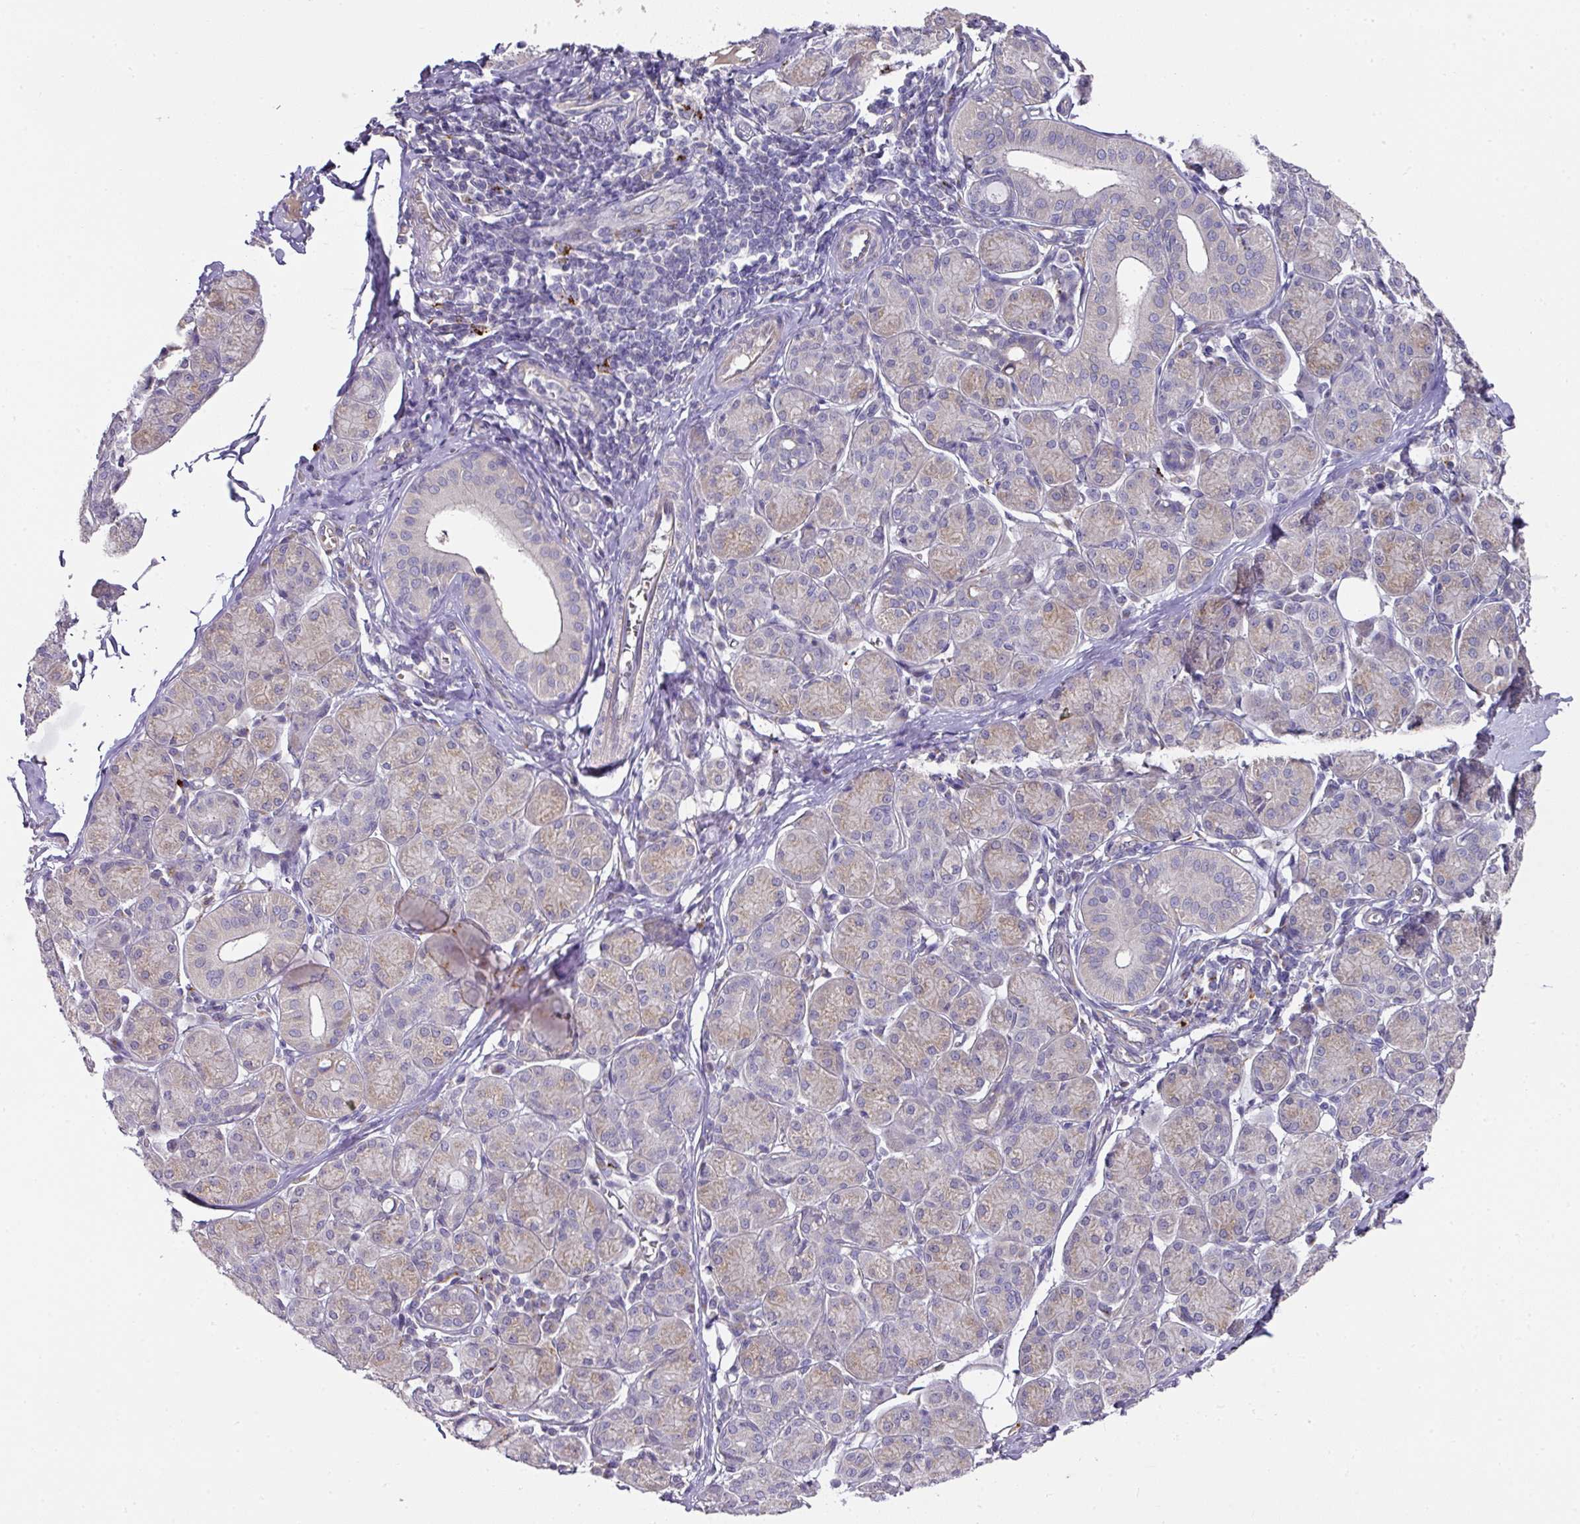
{"staining": {"intensity": "weak", "quantity": "<25%", "location": "cytoplasmic/membranous"}, "tissue": "salivary gland", "cell_type": "Glandular cells", "image_type": "normal", "snomed": [{"axis": "morphology", "description": "Normal tissue, NOS"}, {"axis": "morphology", "description": "Inflammation, NOS"}, {"axis": "topography", "description": "Lymph node"}, {"axis": "topography", "description": "Salivary gland"}], "caption": "Immunohistochemistry (IHC) image of unremarkable salivary gland: salivary gland stained with DAB reveals no significant protein positivity in glandular cells.", "gene": "TARM1", "patient": {"sex": "male", "age": 3}}